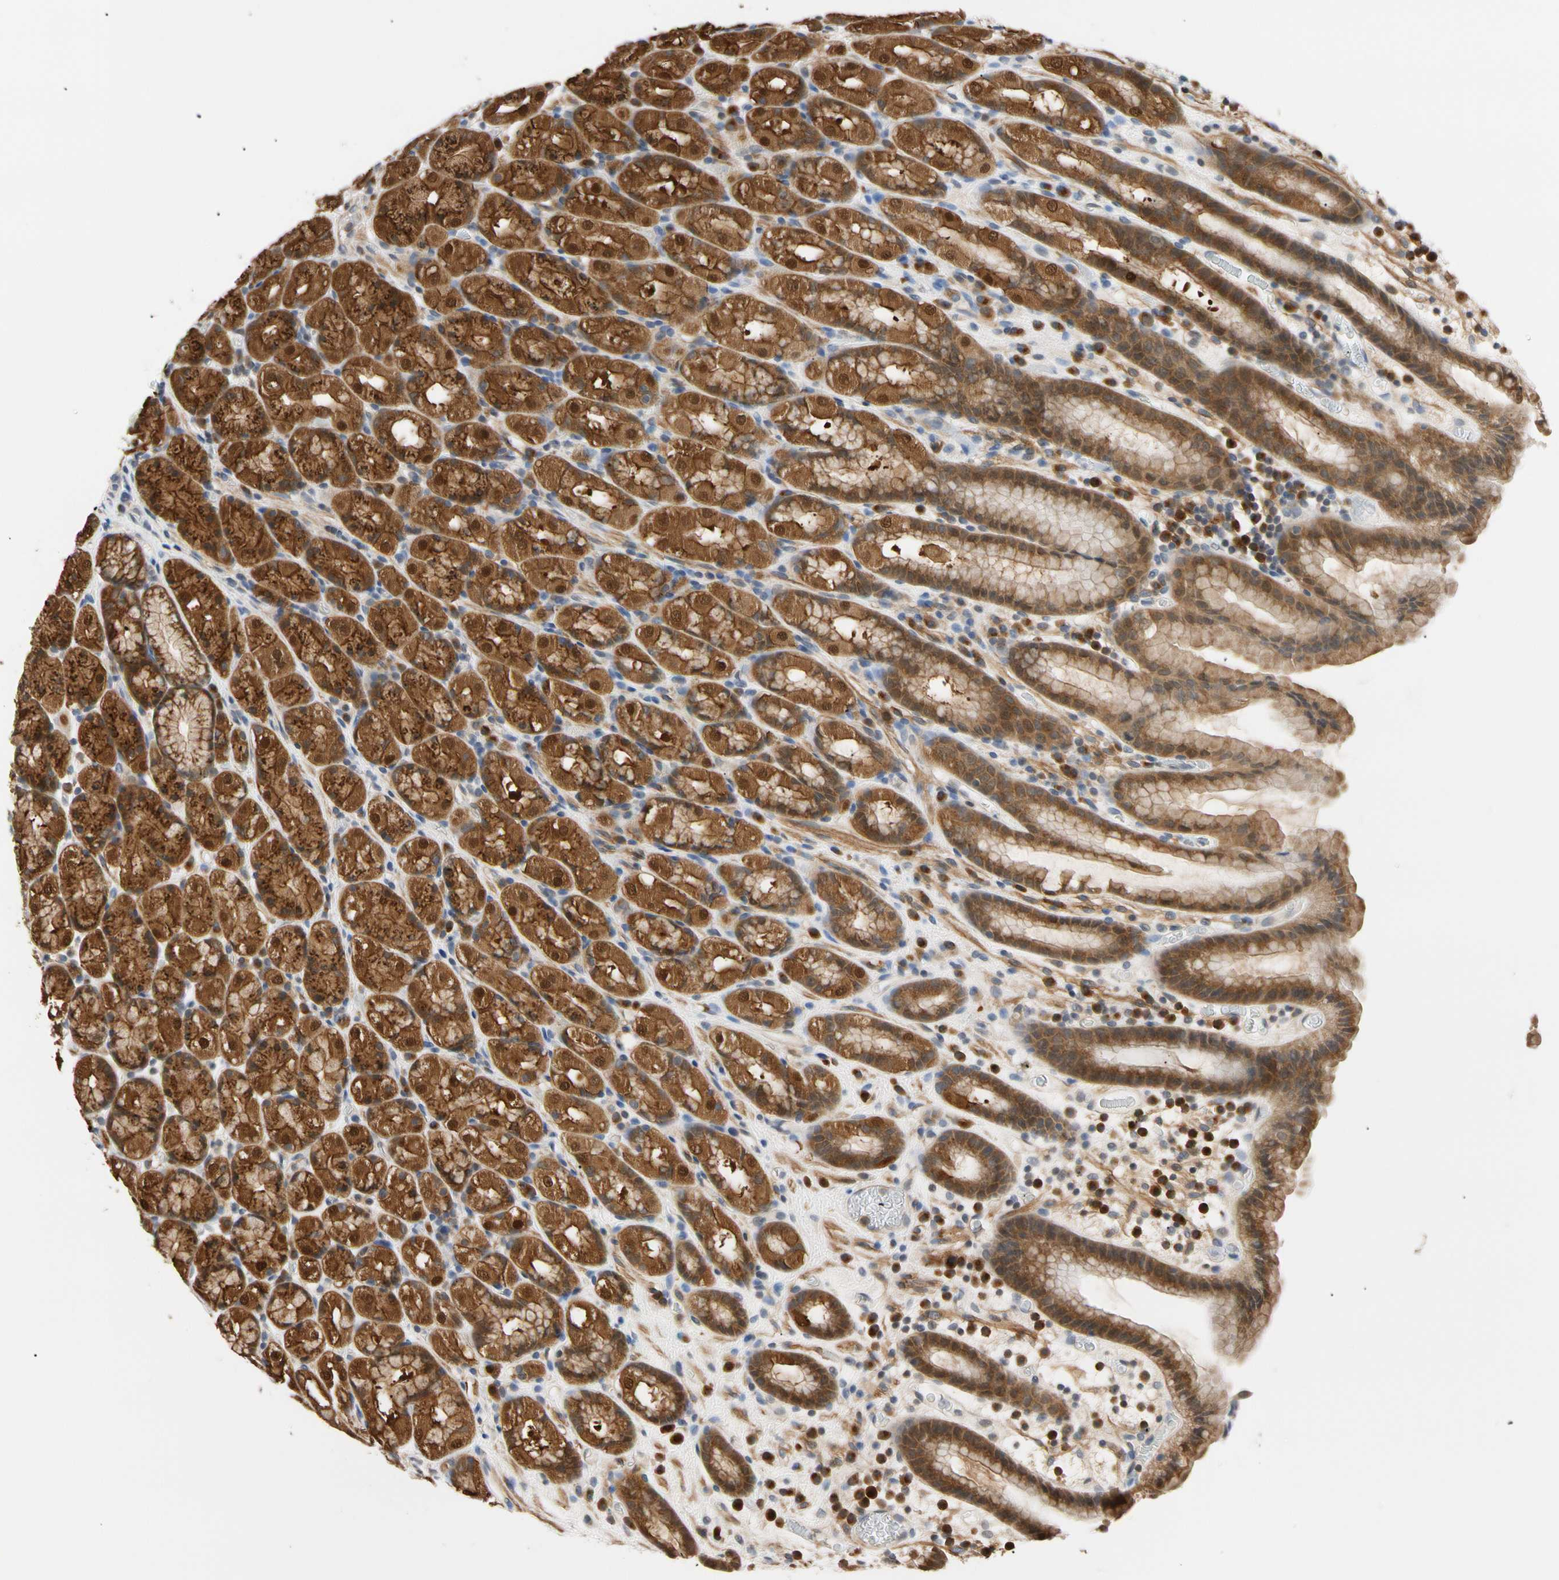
{"staining": {"intensity": "strong", "quantity": ">75%", "location": "cytoplasmic/membranous,nuclear"}, "tissue": "stomach", "cell_type": "Glandular cells", "image_type": "normal", "snomed": [{"axis": "morphology", "description": "Normal tissue, NOS"}, {"axis": "topography", "description": "Stomach, upper"}], "caption": "Immunohistochemical staining of benign human stomach exhibits strong cytoplasmic/membranous,nuclear protein staining in approximately >75% of glandular cells.", "gene": "SEC23B", "patient": {"sex": "male", "age": 68}}